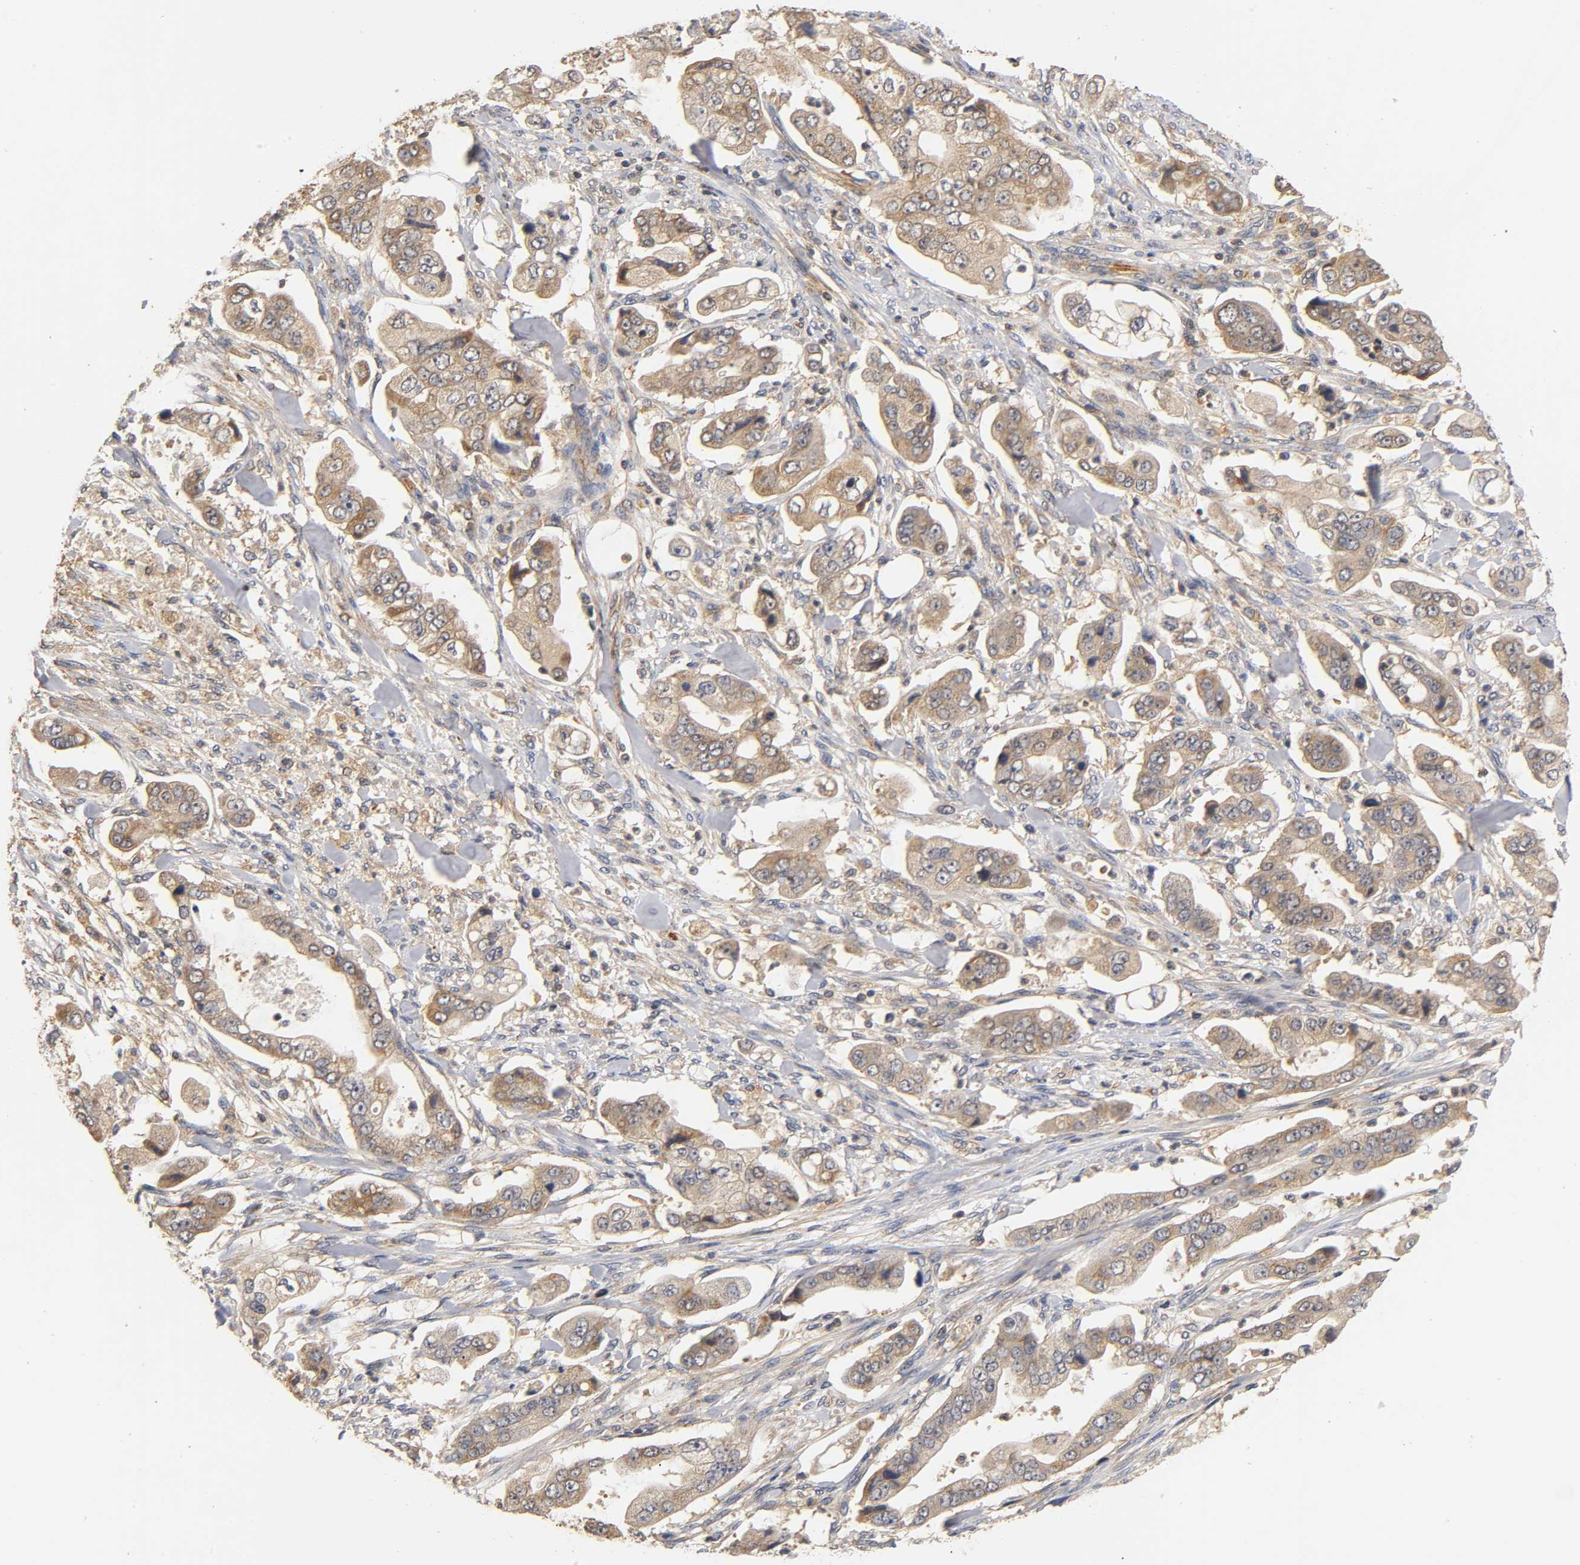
{"staining": {"intensity": "moderate", "quantity": ">75%", "location": "cytoplasmic/membranous"}, "tissue": "stomach cancer", "cell_type": "Tumor cells", "image_type": "cancer", "snomed": [{"axis": "morphology", "description": "Adenocarcinoma, NOS"}, {"axis": "topography", "description": "Stomach"}], "caption": "Brown immunohistochemical staining in human adenocarcinoma (stomach) displays moderate cytoplasmic/membranous expression in about >75% of tumor cells.", "gene": "SCAP", "patient": {"sex": "male", "age": 62}}